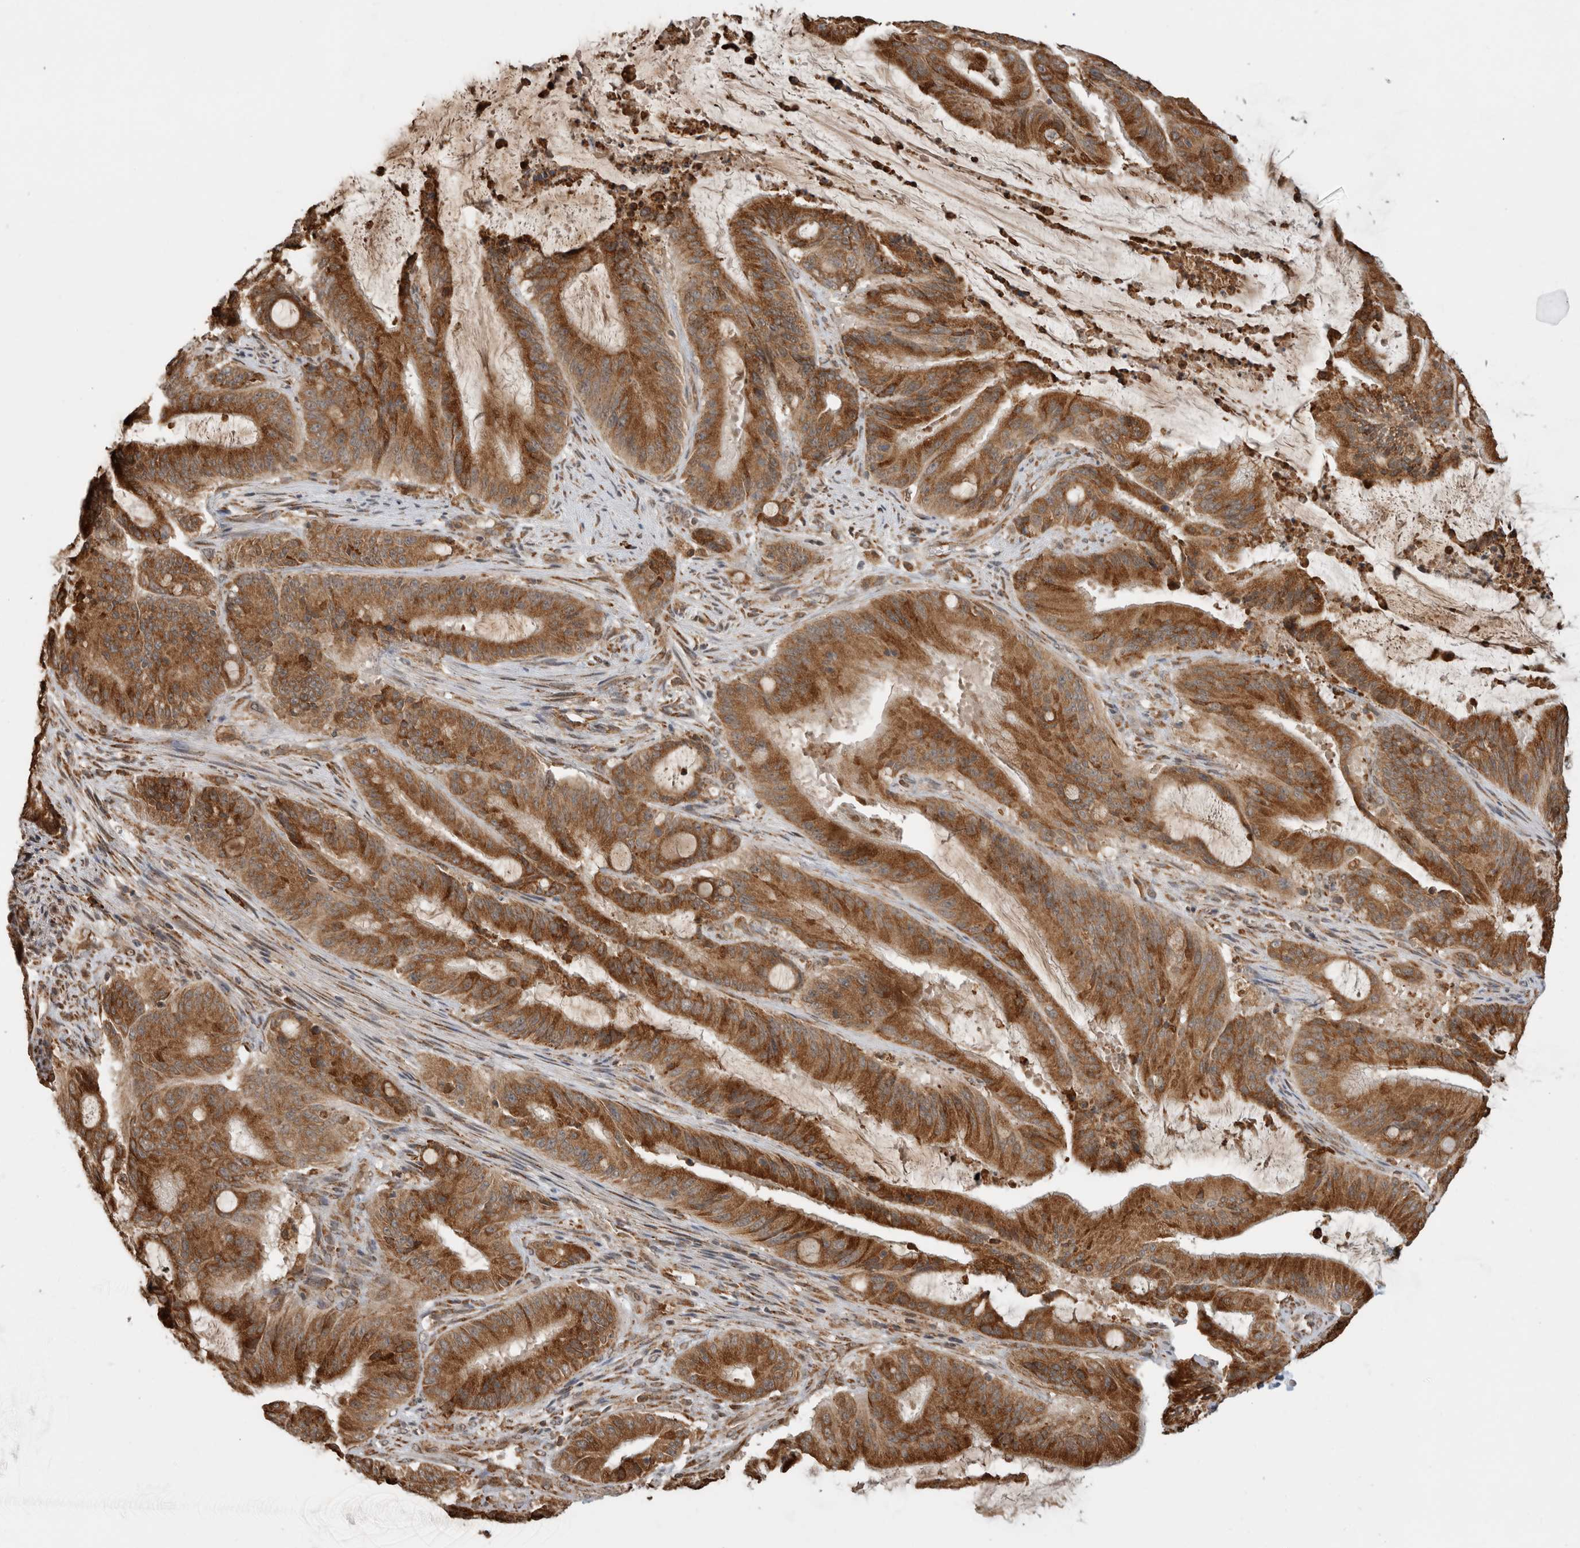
{"staining": {"intensity": "strong", "quantity": "25%-75%", "location": "cytoplasmic/membranous"}, "tissue": "liver cancer", "cell_type": "Tumor cells", "image_type": "cancer", "snomed": [{"axis": "morphology", "description": "Normal tissue, NOS"}, {"axis": "morphology", "description": "Cholangiocarcinoma"}, {"axis": "topography", "description": "Liver"}, {"axis": "topography", "description": "Peripheral nerve tissue"}], "caption": "There is high levels of strong cytoplasmic/membranous expression in tumor cells of liver cancer, as demonstrated by immunohistochemical staining (brown color).", "gene": "MS4A7", "patient": {"sex": "female", "age": 73}}